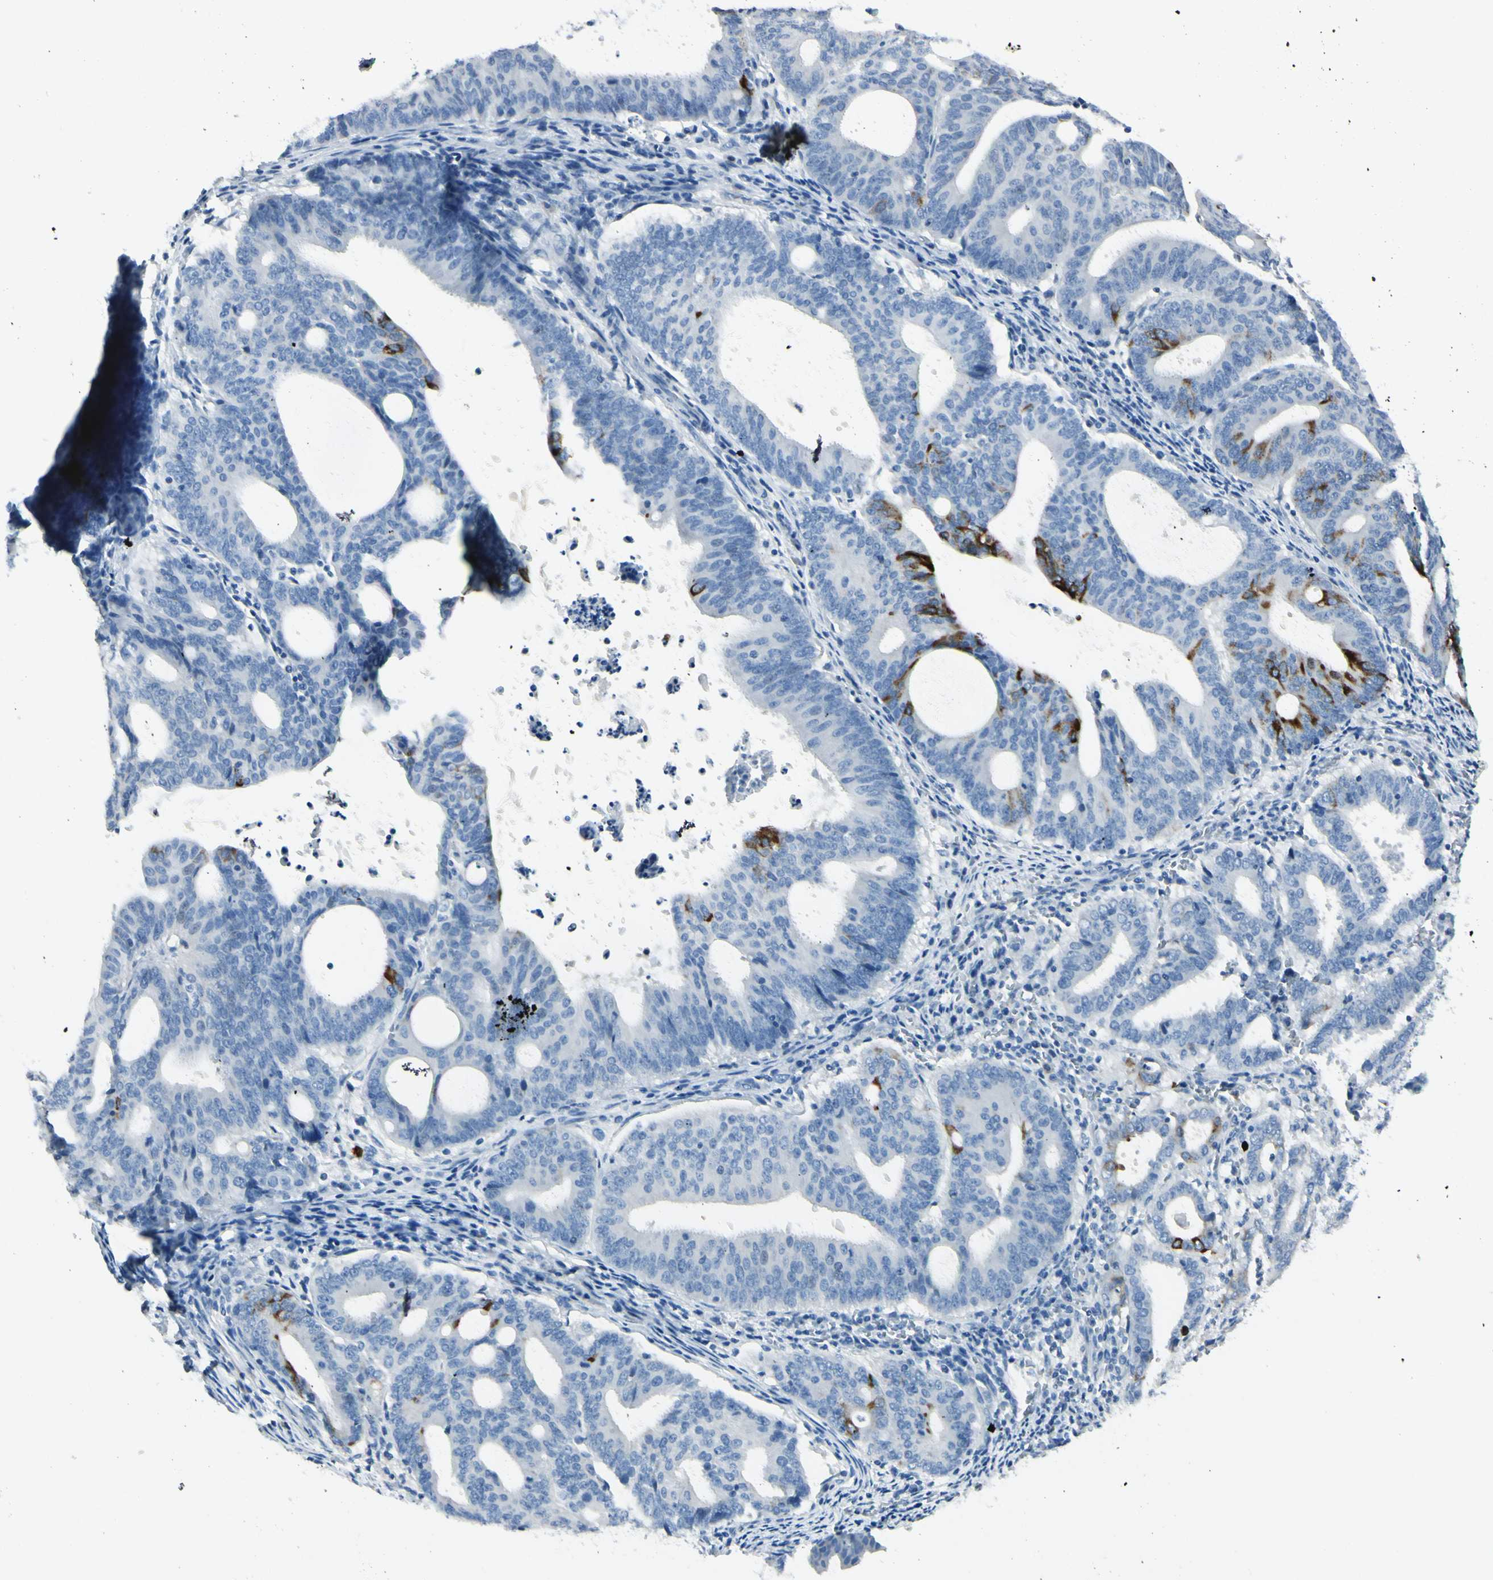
{"staining": {"intensity": "strong", "quantity": "<25%", "location": "cytoplasmic/membranous"}, "tissue": "endometrial cancer", "cell_type": "Tumor cells", "image_type": "cancer", "snomed": [{"axis": "morphology", "description": "Adenocarcinoma, NOS"}, {"axis": "topography", "description": "Uterus"}], "caption": "Immunohistochemistry (IHC) (DAB (3,3'-diaminobenzidine)) staining of endometrial adenocarcinoma demonstrates strong cytoplasmic/membranous protein staining in approximately <25% of tumor cells.", "gene": "DLG4", "patient": {"sex": "female", "age": 83}}